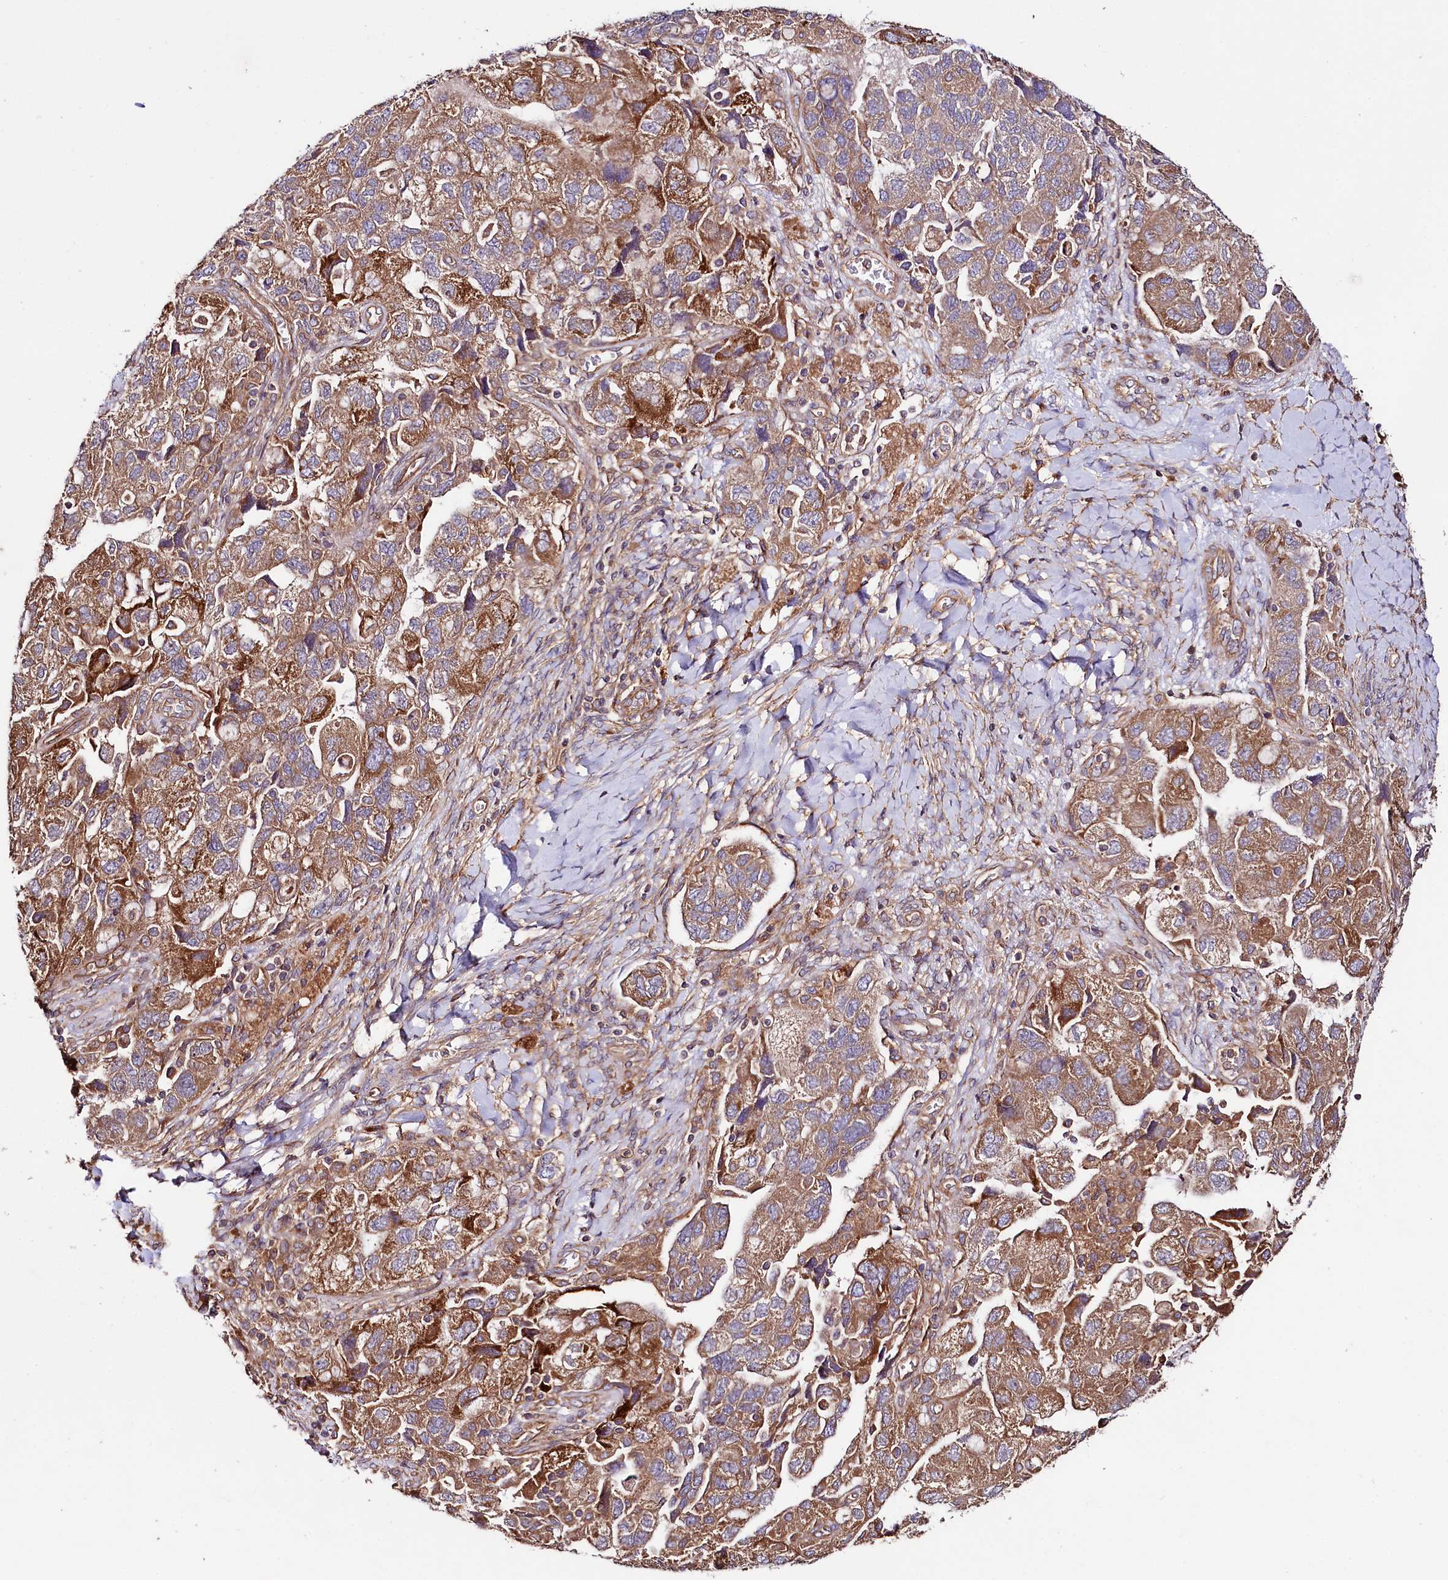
{"staining": {"intensity": "moderate", "quantity": ">75%", "location": "cytoplasmic/membranous"}, "tissue": "ovarian cancer", "cell_type": "Tumor cells", "image_type": "cancer", "snomed": [{"axis": "morphology", "description": "Carcinoma, NOS"}, {"axis": "morphology", "description": "Cystadenocarcinoma, serous, NOS"}, {"axis": "topography", "description": "Ovary"}], "caption": "There is medium levels of moderate cytoplasmic/membranous staining in tumor cells of ovarian cancer (serous cystadenocarcinoma), as demonstrated by immunohistochemical staining (brown color).", "gene": "CEP295", "patient": {"sex": "female", "age": 69}}